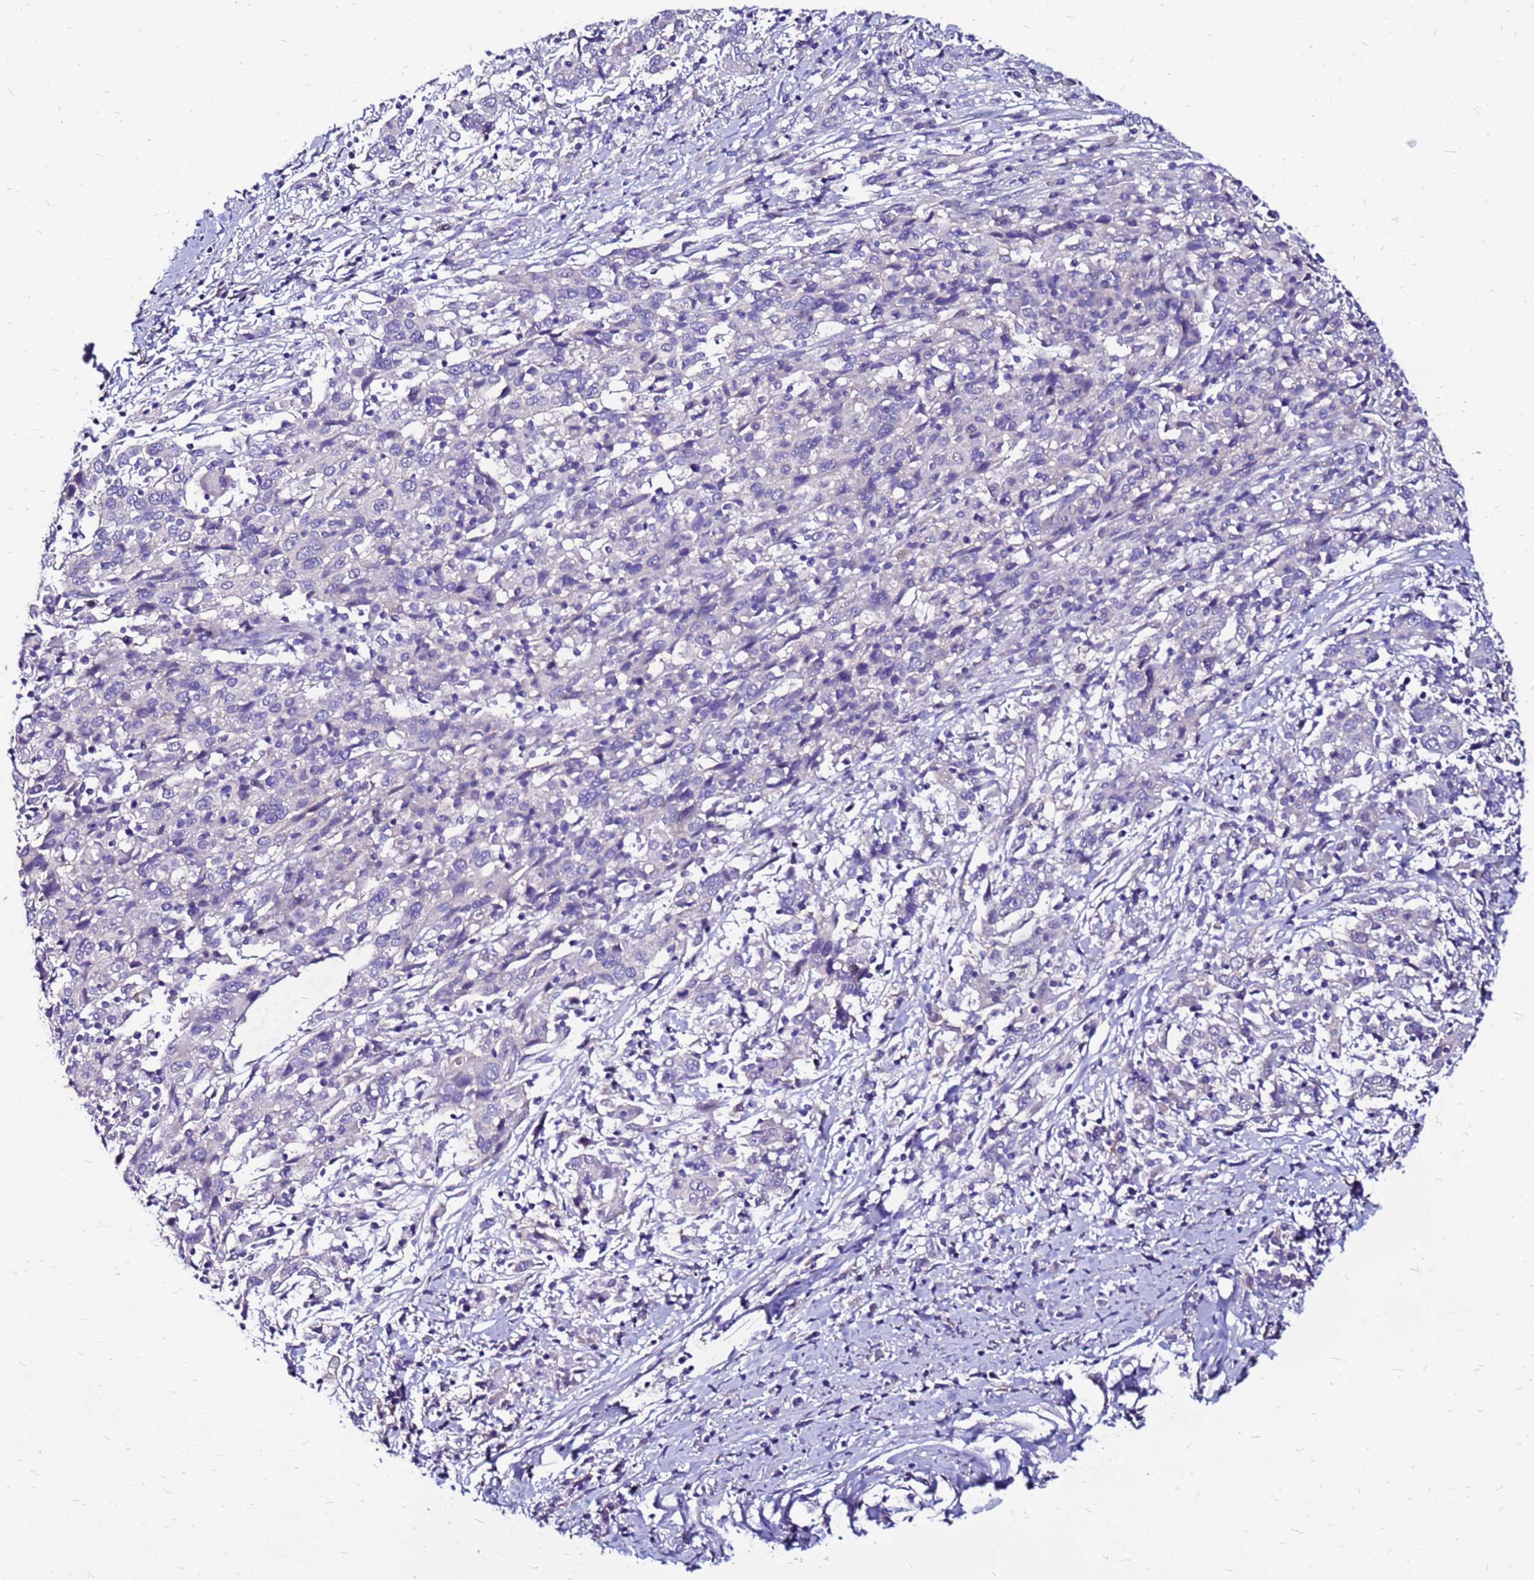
{"staining": {"intensity": "negative", "quantity": "none", "location": "none"}, "tissue": "cervical cancer", "cell_type": "Tumor cells", "image_type": "cancer", "snomed": [{"axis": "morphology", "description": "Squamous cell carcinoma, NOS"}, {"axis": "topography", "description": "Cervix"}], "caption": "A histopathology image of human cervical cancer is negative for staining in tumor cells. (Stains: DAB (3,3'-diaminobenzidine) immunohistochemistry with hematoxylin counter stain, Microscopy: brightfield microscopy at high magnification).", "gene": "ARHGEF5", "patient": {"sex": "female", "age": 46}}